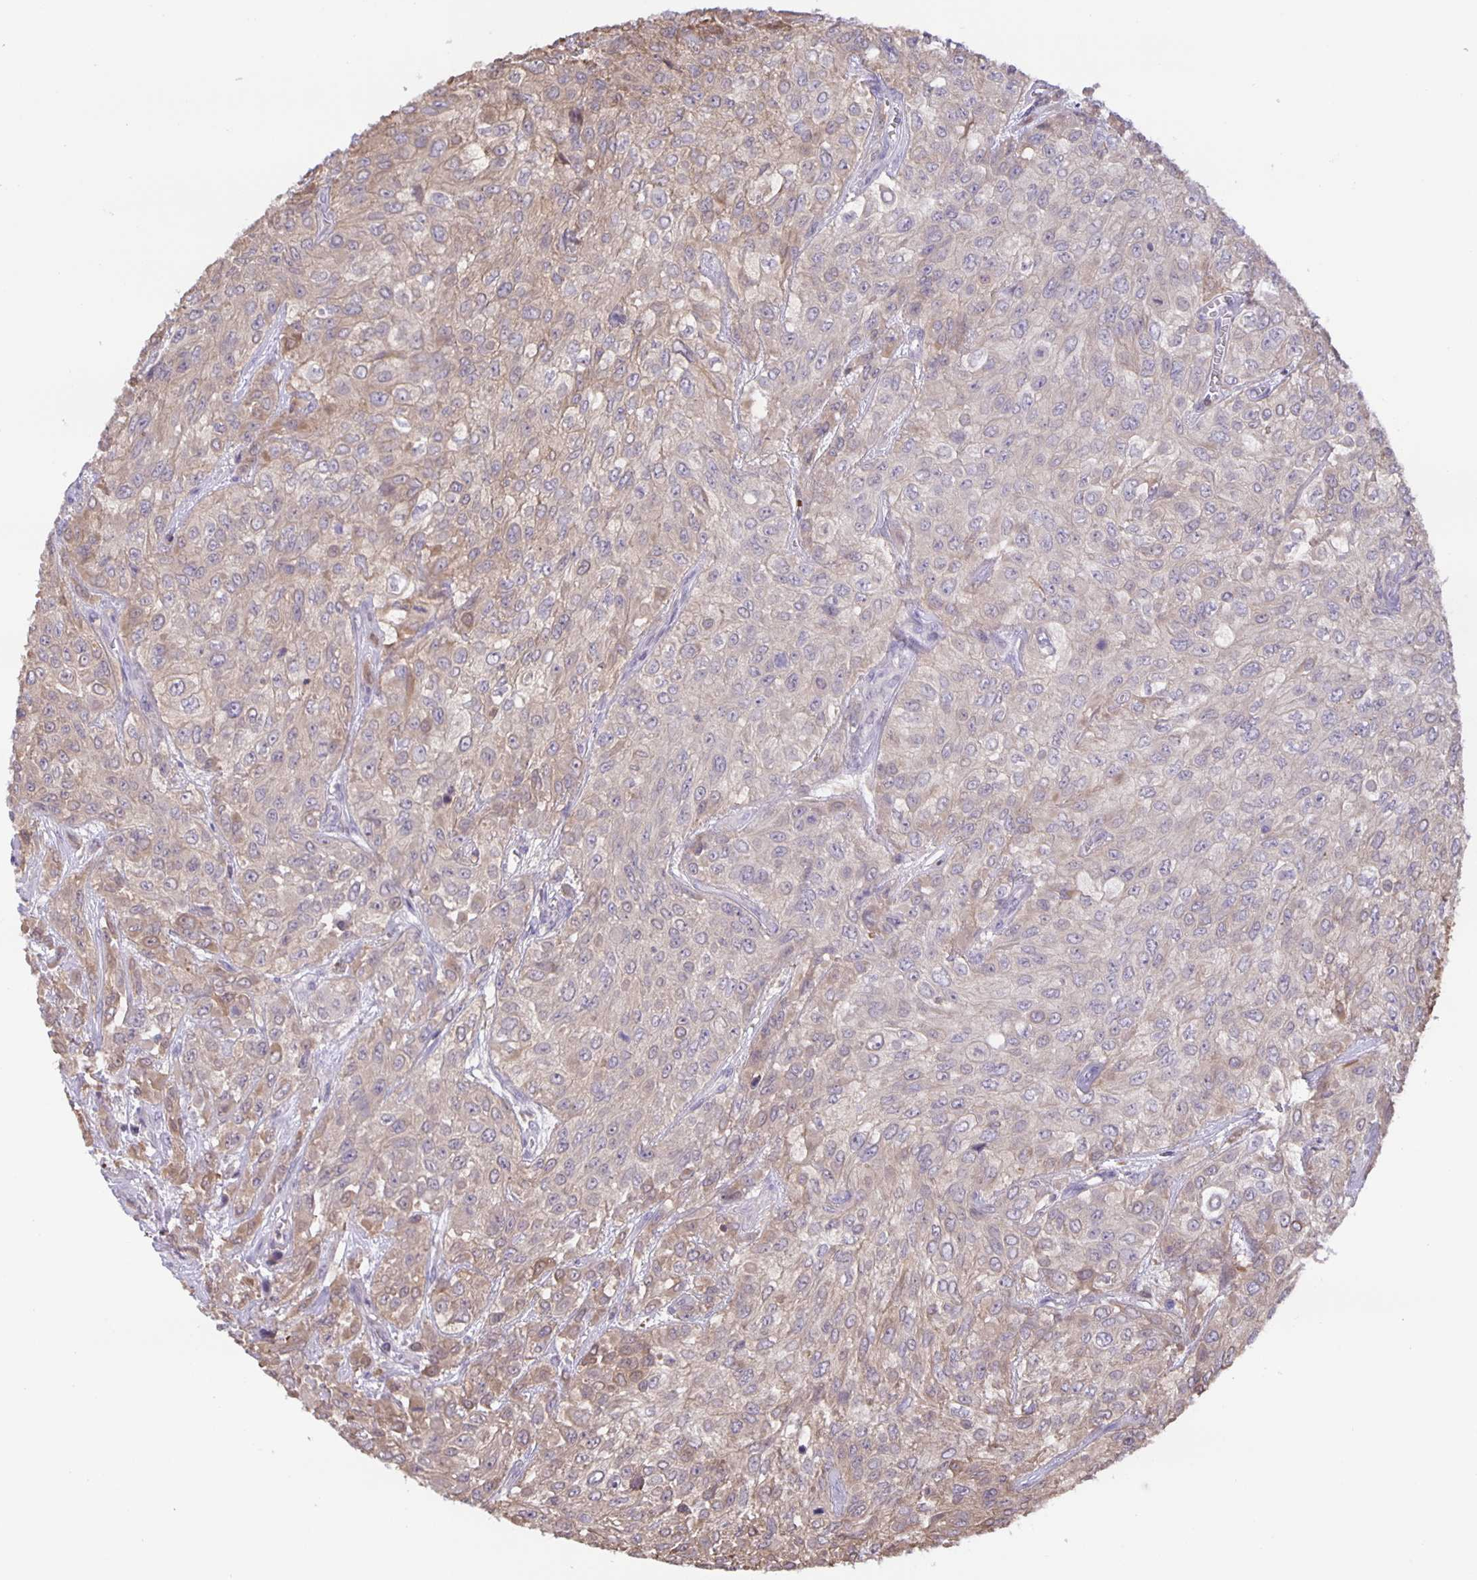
{"staining": {"intensity": "weak", "quantity": "25%-75%", "location": "cytoplasmic/membranous"}, "tissue": "urothelial cancer", "cell_type": "Tumor cells", "image_type": "cancer", "snomed": [{"axis": "morphology", "description": "Urothelial carcinoma, High grade"}, {"axis": "topography", "description": "Urinary bladder"}], "caption": "Immunohistochemical staining of human urothelial carcinoma (high-grade) reveals low levels of weak cytoplasmic/membranous protein positivity in approximately 25%-75% of tumor cells.", "gene": "MARCHF6", "patient": {"sex": "male", "age": 57}}